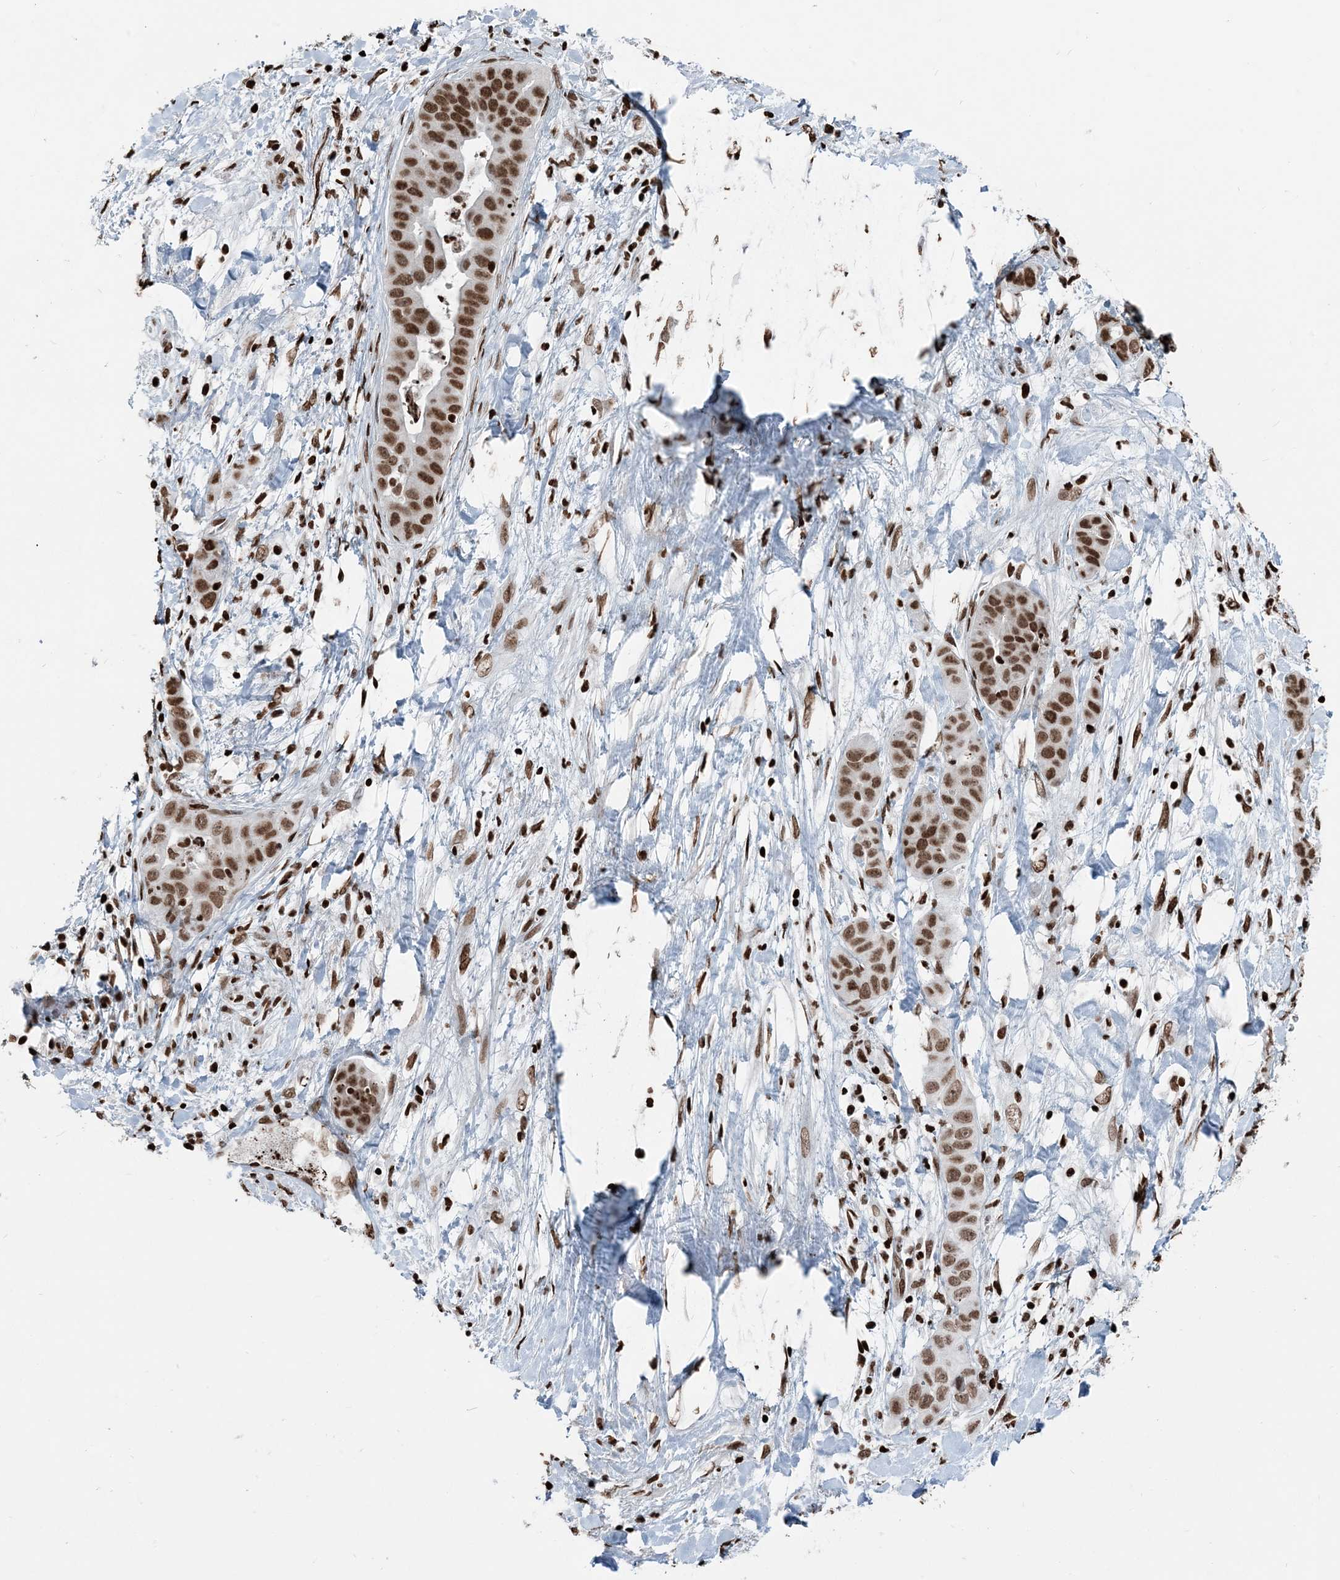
{"staining": {"intensity": "moderate", "quantity": ">75%", "location": "nuclear"}, "tissue": "liver cancer", "cell_type": "Tumor cells", "image_type": "cancer", "snomed": [{"axis": "morphology", "description": "Cholangiocarcinoma"}, {"axis": "topography", "description": "Liver"}], "caption": "Immunohistochemical staining of human liver cholangiocarcinoma shows medium levels of moderate nuclear protein staining in about >75% of tumor cells.", "gene": "H3-3B", "patient": {"sex": "female", "age": 52}}